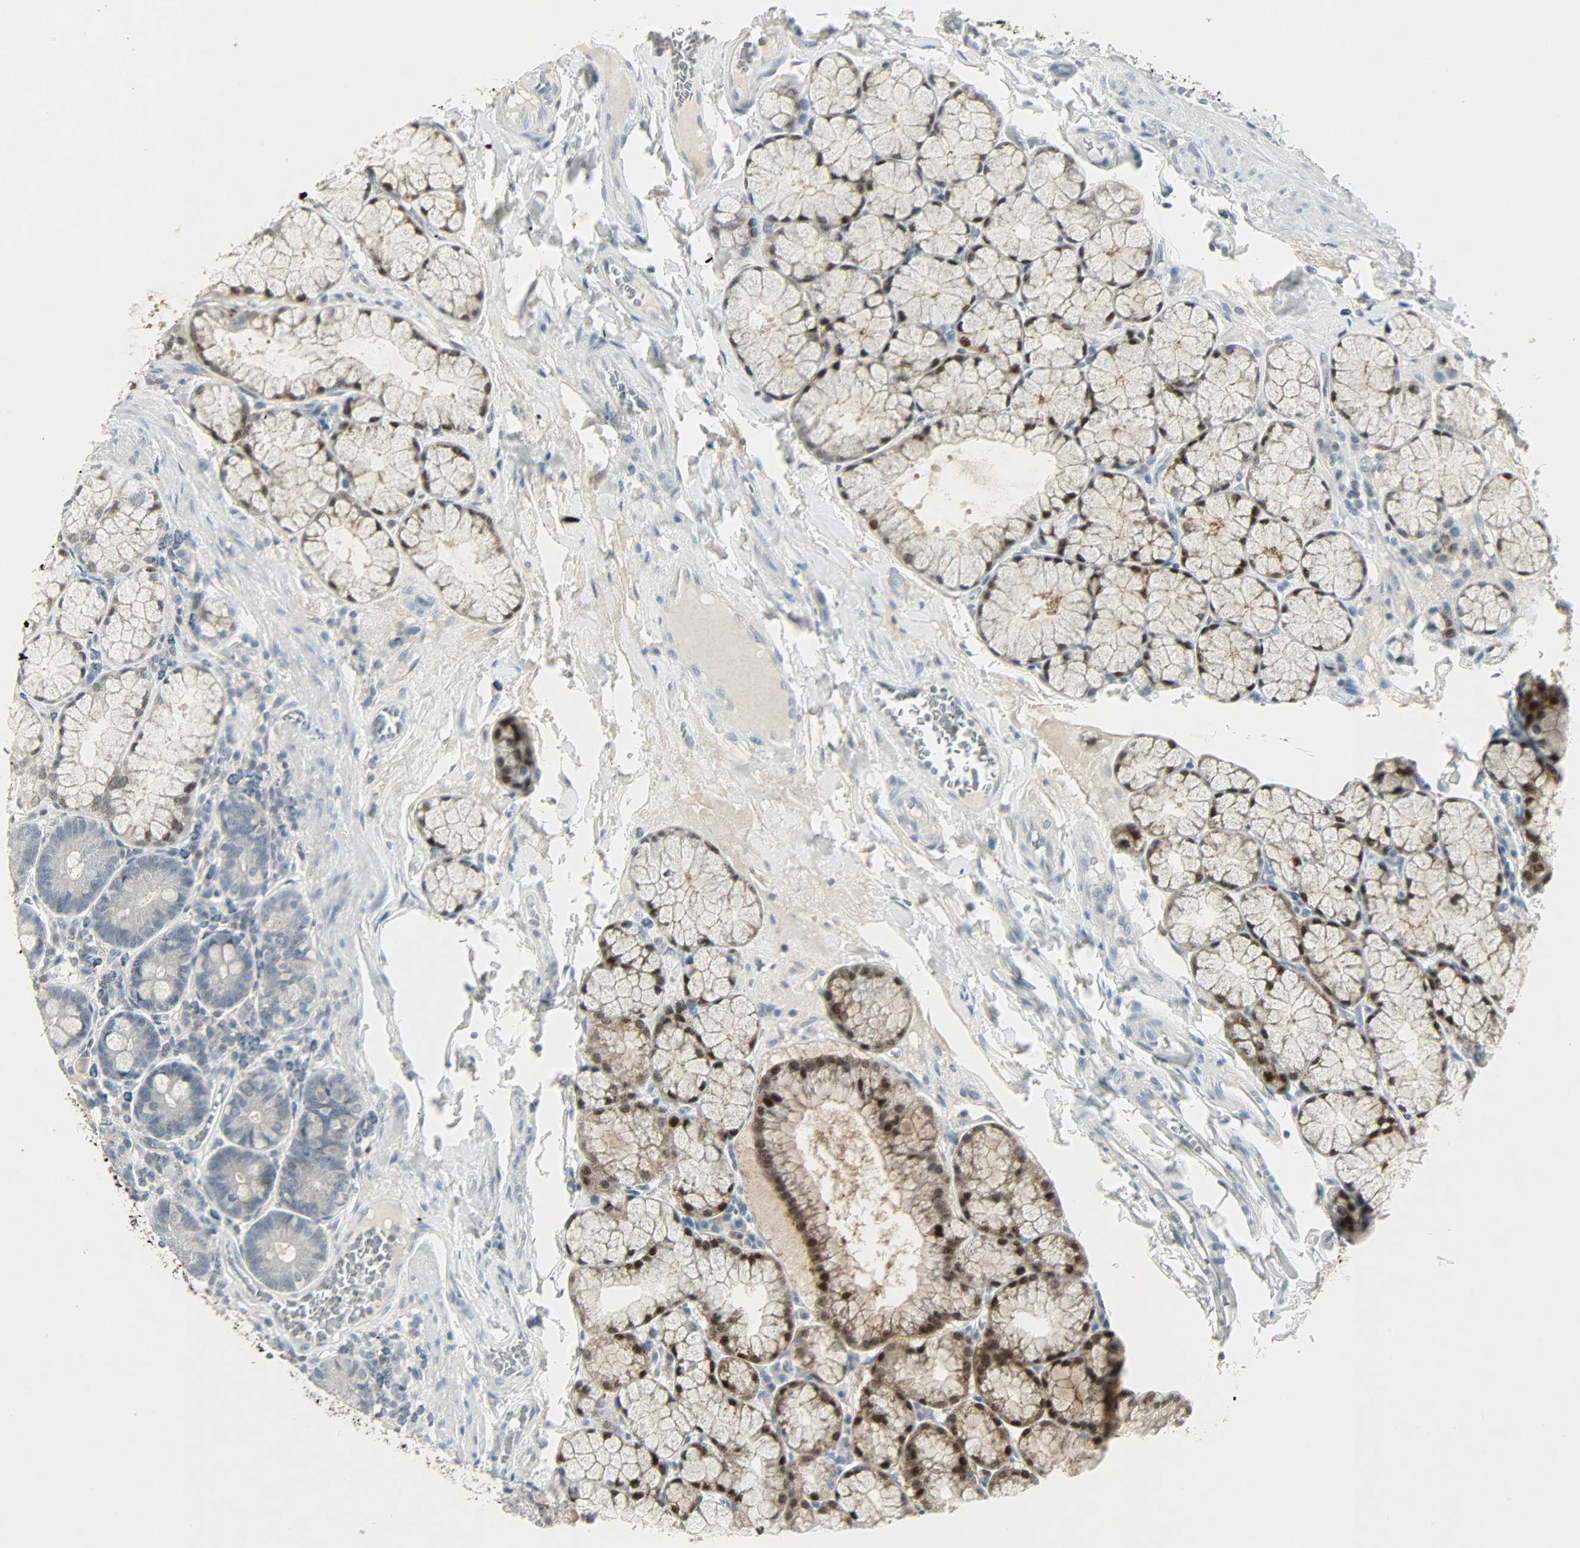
{"staining": {"intensity": "strong", "quantity": "<25%", "location": "cytoplasmic/membranous,nuclear"}, "tissue": "duodenum", "cell_type": "Glandular cells", "image_type": "normal", "snomed": [{"axis": "morphology", "description": "Normal tissue, NOS"}, {"axis": "topography", "description": "Duodenum"}], "caption": "Approximately <25% of glandular cells in benign duodenum reveal strong cytoplasmic/membranous,nuclear protein positivity as visualized by brown immunohistochemical staining.", "gene": "CAMK4", "patient": {"sex": "male", "age": 50}}